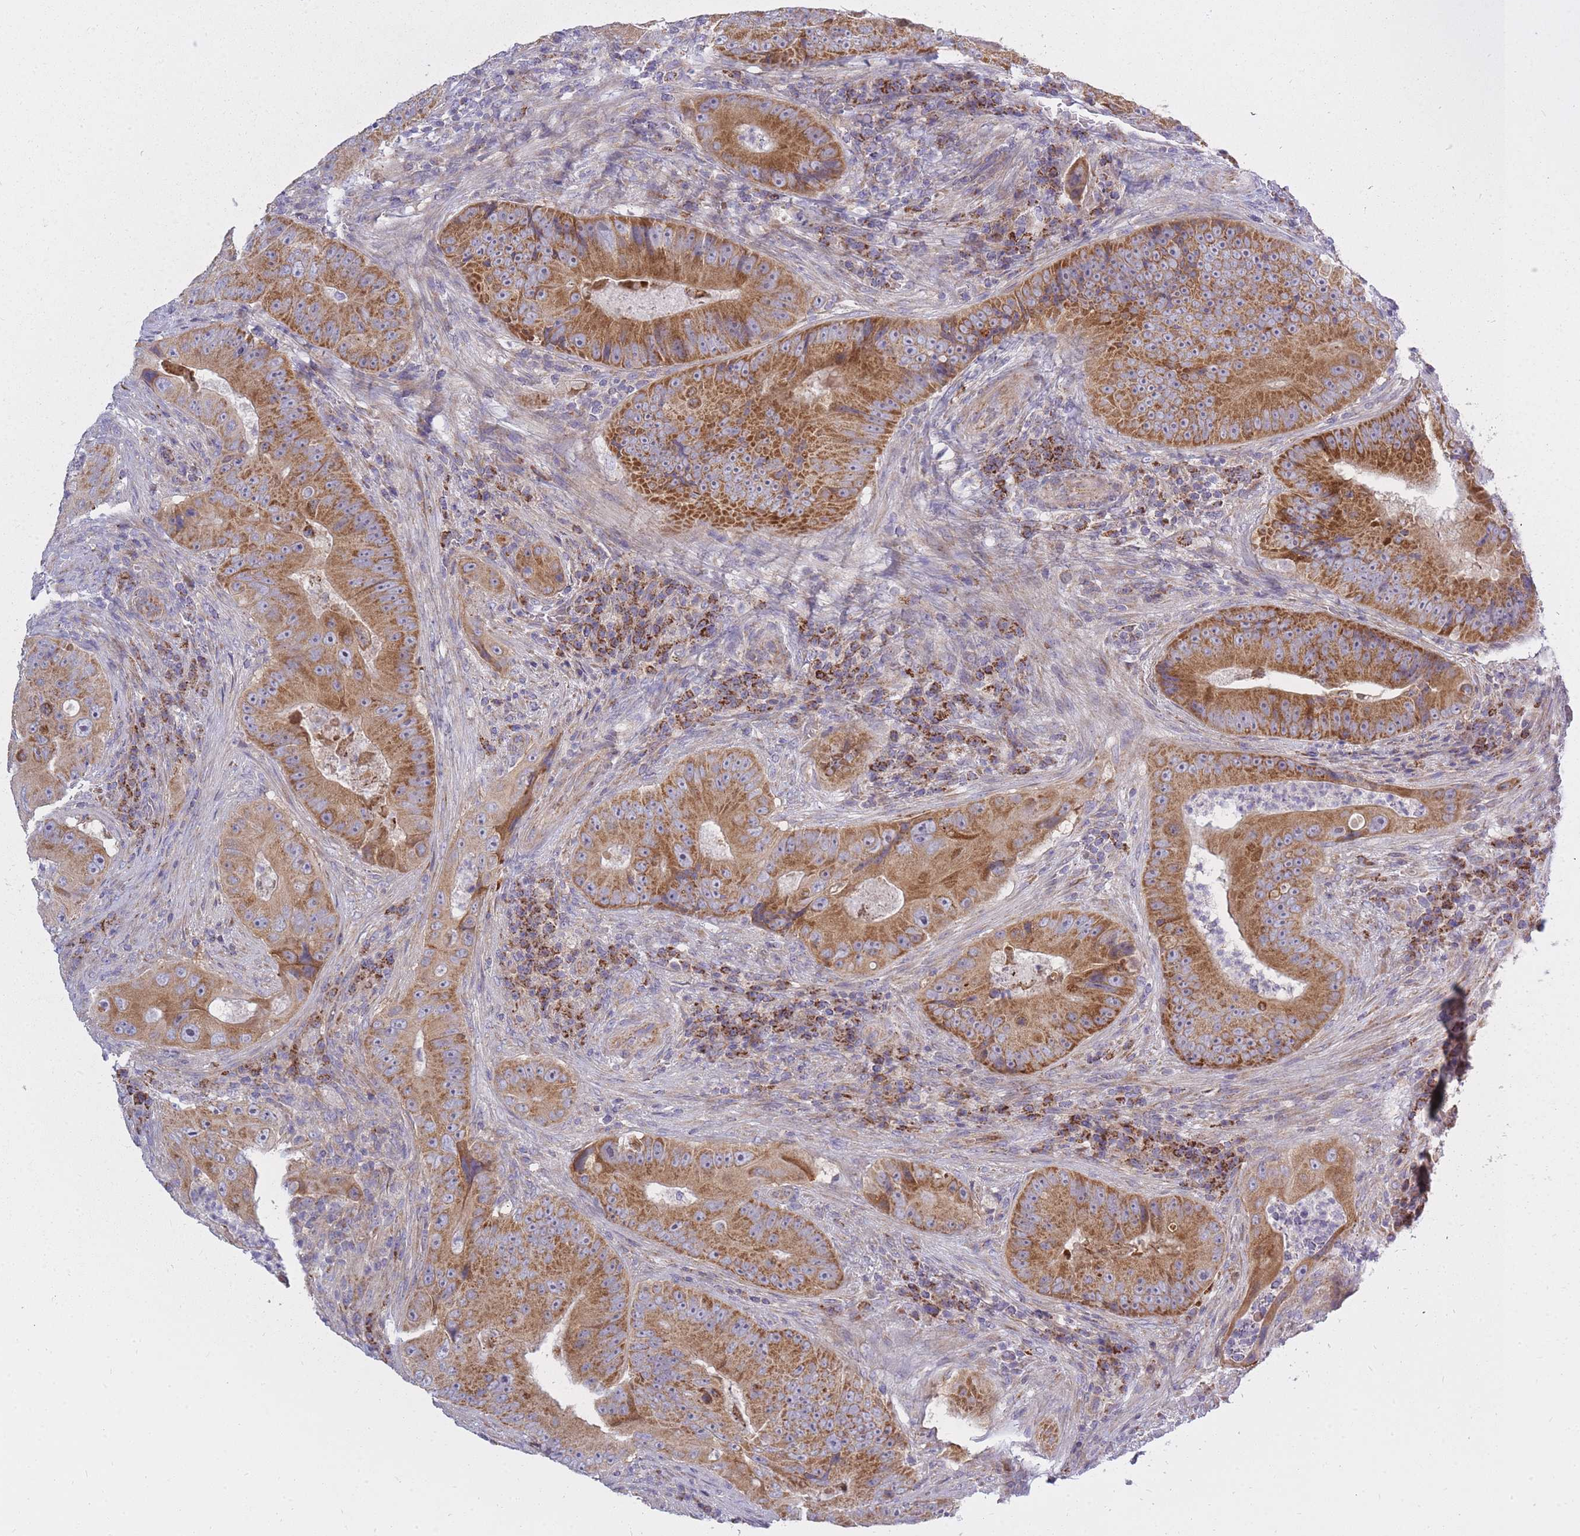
{"staining": {"intensity": "strong", "quantity": ">75%", "location": "cytoplasmic/membranous"}, "tissue": "colorectal cancer", "cell_type": "Tumor cells", "image_type": "cancer", "snomed": [{"axis": "morphology", "description": "Adenocarcinoma, NOS"}, {"axis": "topography", "description": "Colon"}], "caption": "This histopathology image demonstrates immunohistochemistry (IHC) staining of human adenocarcinoma (colorectal), with high strong cytoplasmic/membranous positivity in about >75% of tumor cells.", "gene": "ALKBH4", "patient": {"sex": "female", "age": 86}}